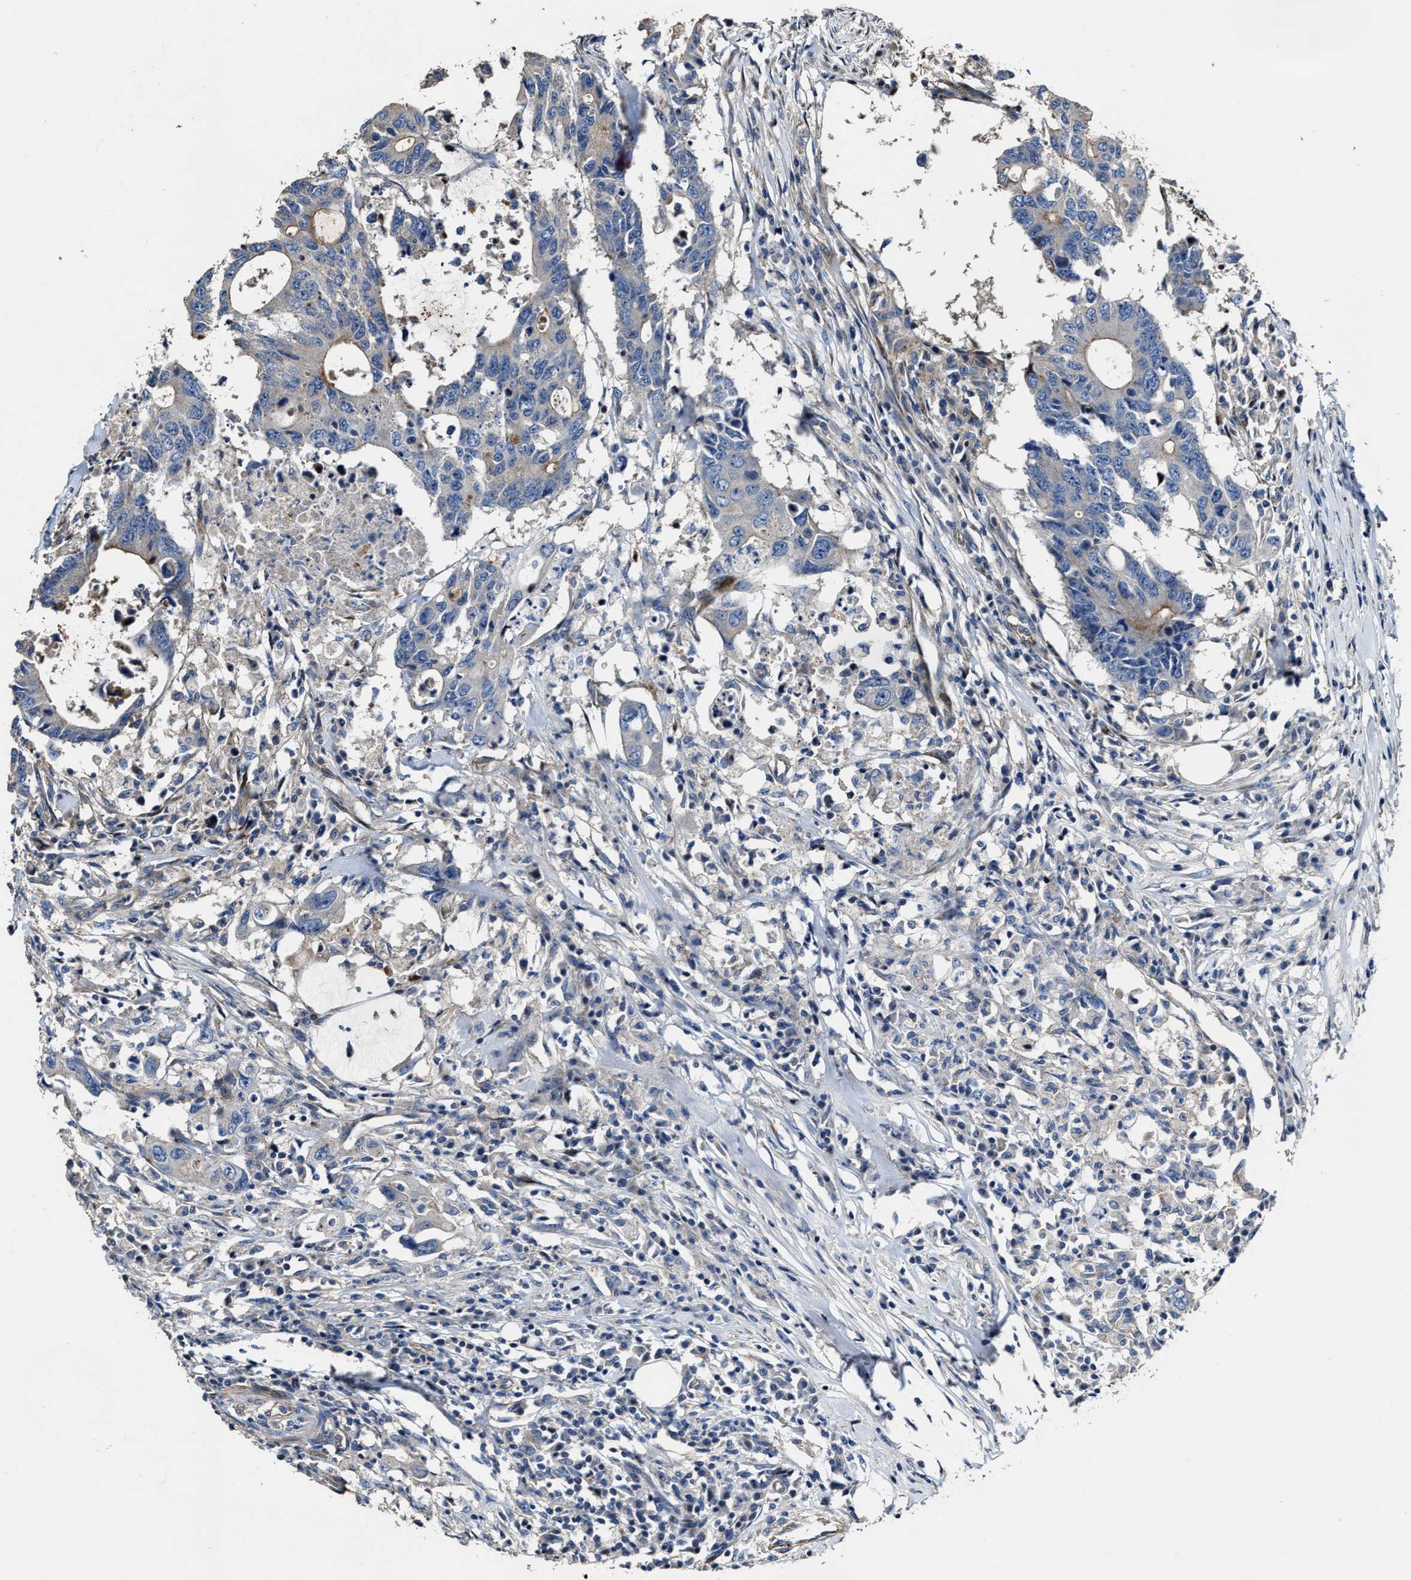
{"staining": {"intensity": "negative", "quantity": "none", "location": "none"}, "tissue": "colorectal cancer", "cell_type": "Tumor cells", "image_type": "cancer", "snomed": [{"axis": "morphology", "description": "Adenocarcinoma, NOS"}, {"axis": "topography", "description": "Colon"}], "caption": "A histopathology image of colorectal adenocarcinoma stained for a protein displays no brown staining in tumor cells.", "gene": "PTAR1", "patient": {"sex": "male", "age": 71}}